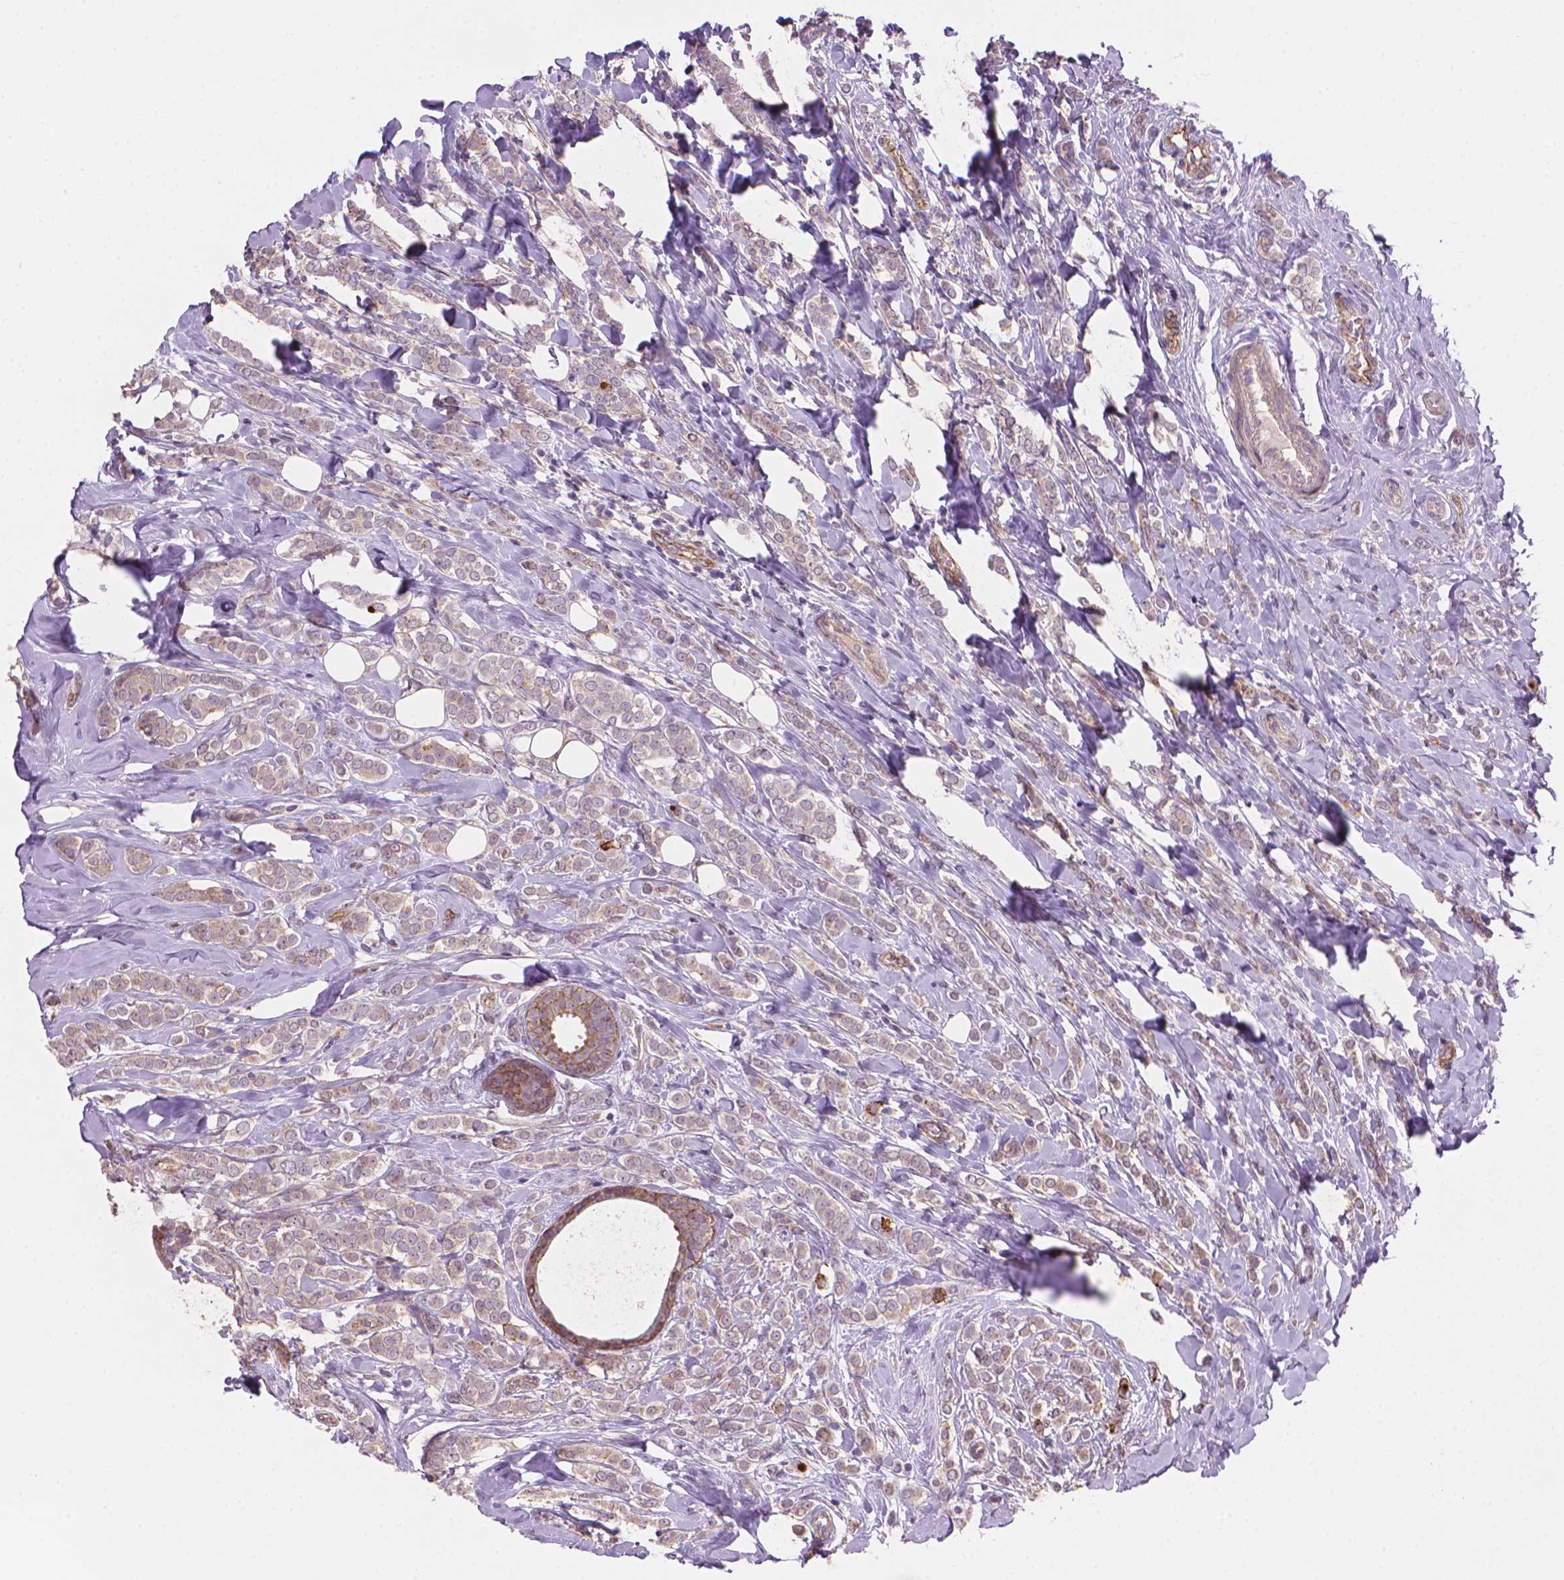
{"staining": {"intensity": "weak", "quantity": "<25%", "location": "cytoplasmic/membranous"}, "tissue": "breast cancer", "cell_type": "Tumor cells", "image_type": "cancer", "snomed": [{"axis": "morphology", "description": "Lobular carcinoma"}, {"axis": "topography", "description": "Breast"}], "caption": "The photomicrograph demonstrates no significant staining in tumor cells of breast cancer.", "gene": "AMMECR1", "patient": {"sex": "female", "age": 49}}